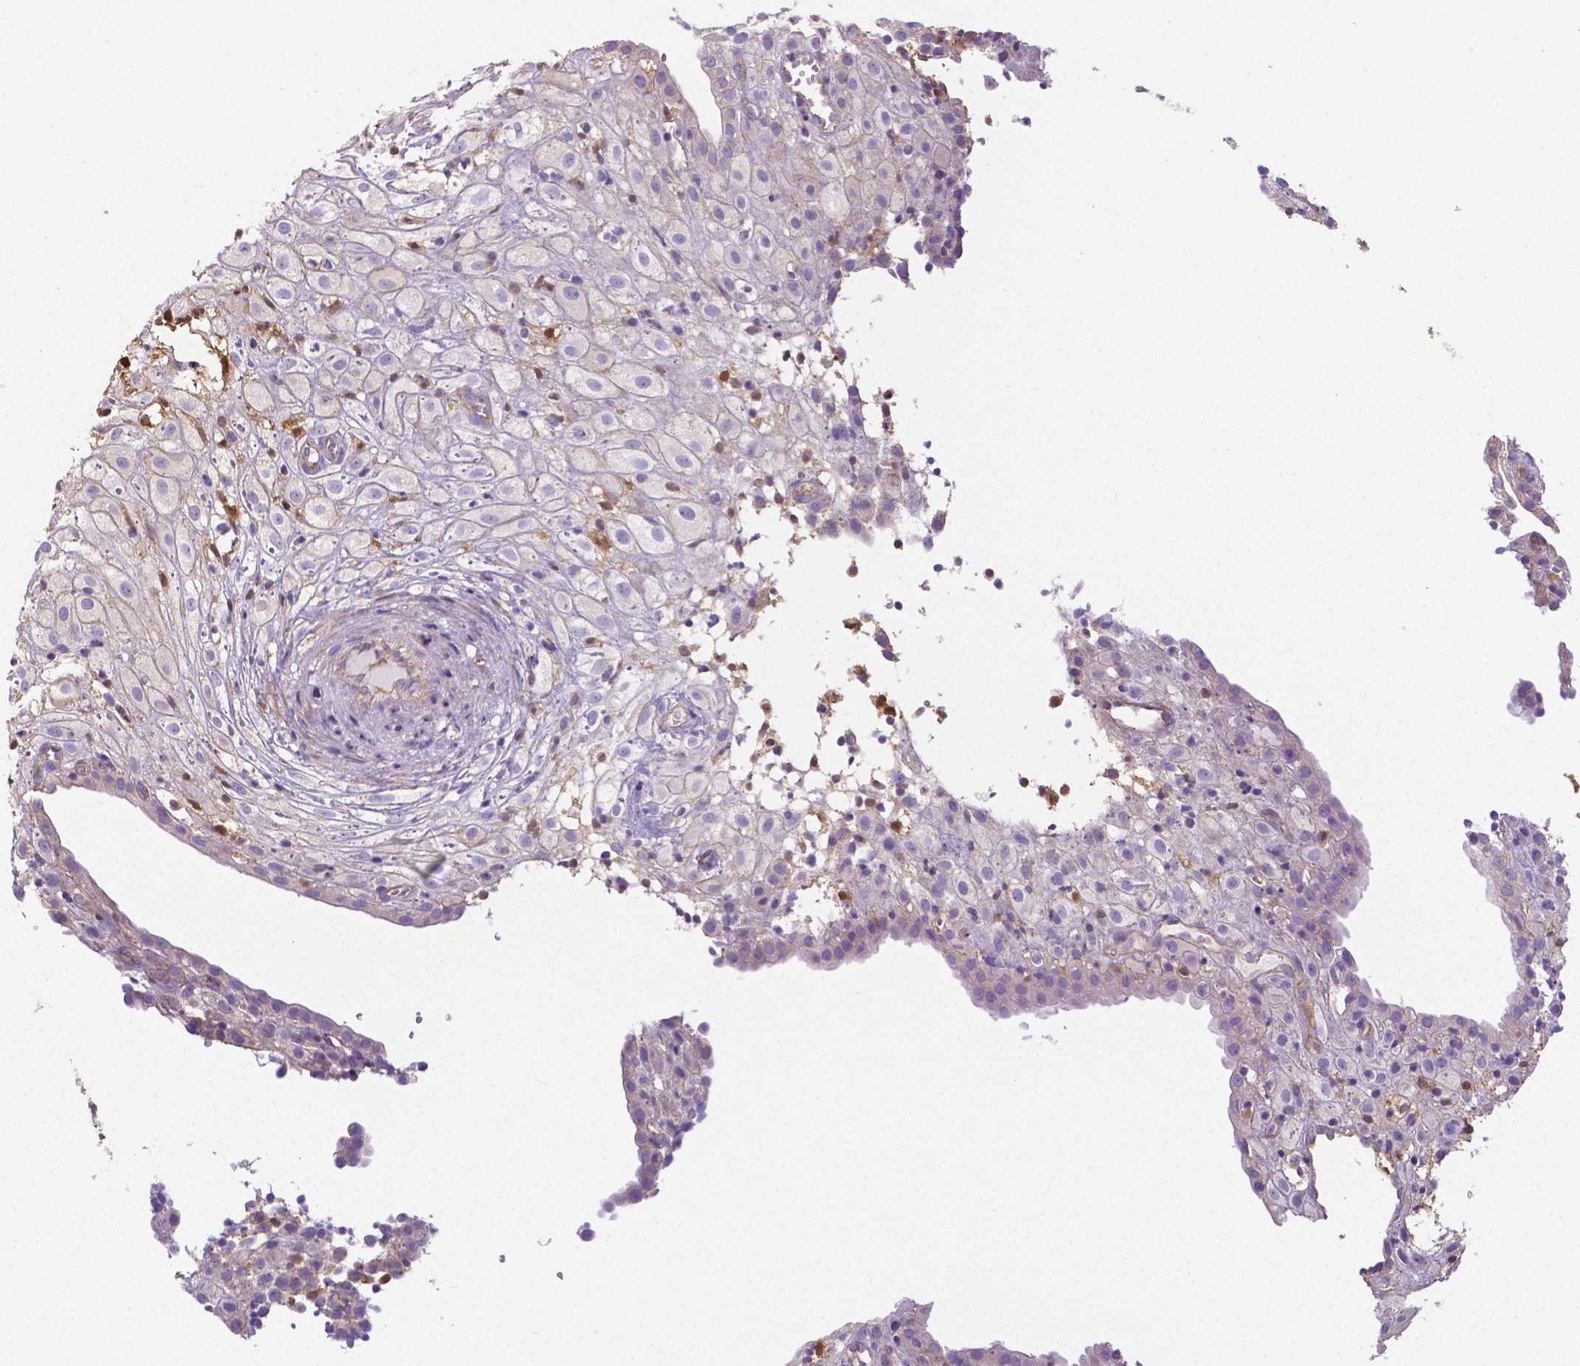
{"staining": {"intensity": "negative", "quantity": "none", "location": "none"}, "tissue": "placenta", "cell_type": "Decidual cells", "image_type": "normal", "snomed": [{"axis": "morphology", "description": "Normal tissue, NOS"}, {"axis": "topography", "description": "Placenta"}], "caption": "High power microscopy micrograph of an immunohistochemistry (IHC) histopathology image of unremarkable placenta, revealing no significant positivity in decidual cells.", "gene": "CRMP1", "patient": {"sex": "female", "age": 24}}